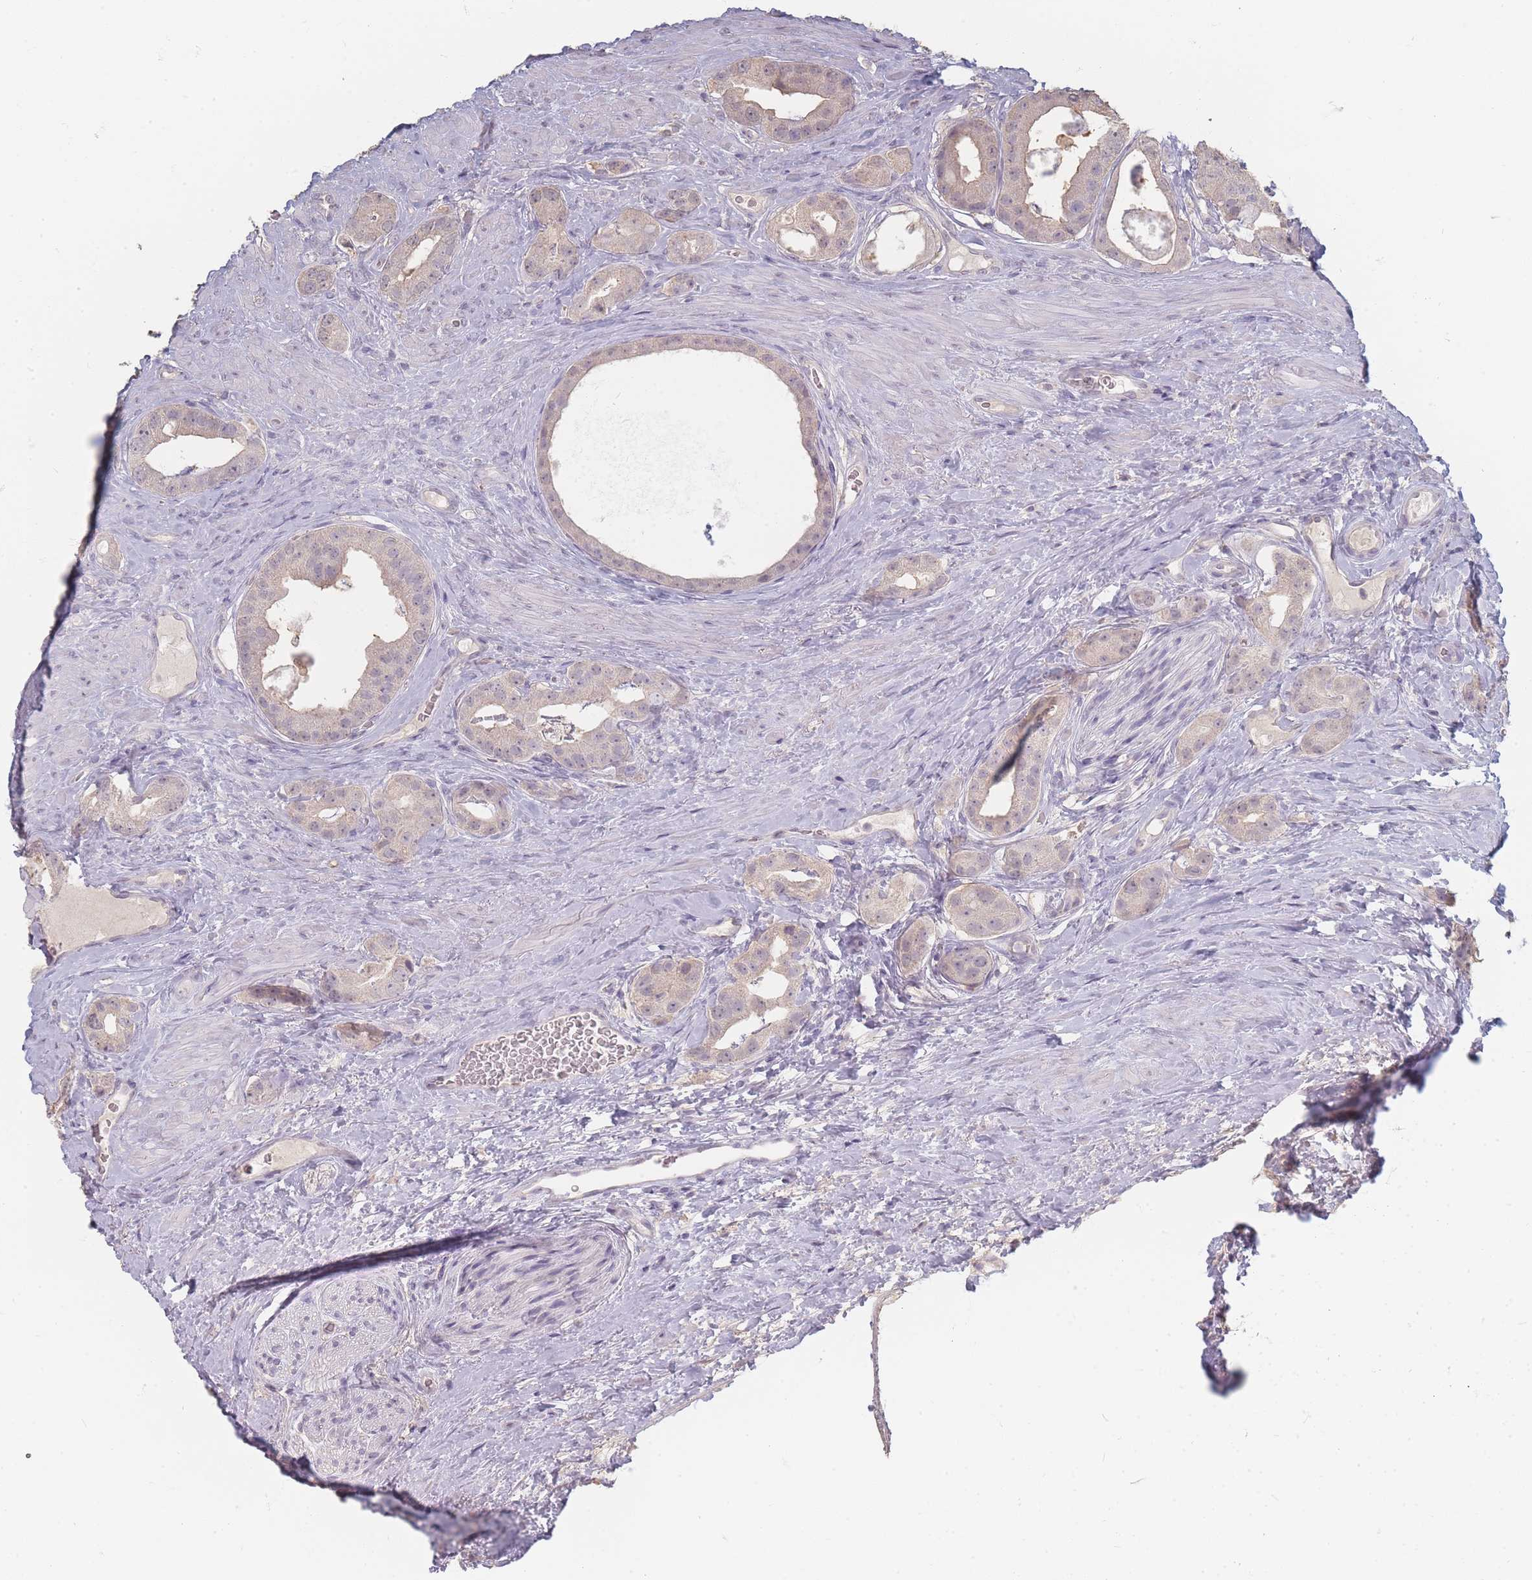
{"staining": {"intensity": "weak", "quantity": "25%-75%", "location": "nuclear"}, "tissue": "prostate cancer", "cell_type": "Tumor cells", "image_type": "cancer", "snomed": [{"axis": "morphology", "description": "Adenocarcinoma, High grade"}, {"axis": "topography", "description": "Prostate"}], "caption": "This micrograph demonstrates immunohistochemistry staining of human prostate cancer (adenocarcinoma (high-grade)), with low weak nuclear expression in about 25%-75% of tumor cells.", "gene": "RFTN1", "patient": {"sex": "male", "age": 63}}